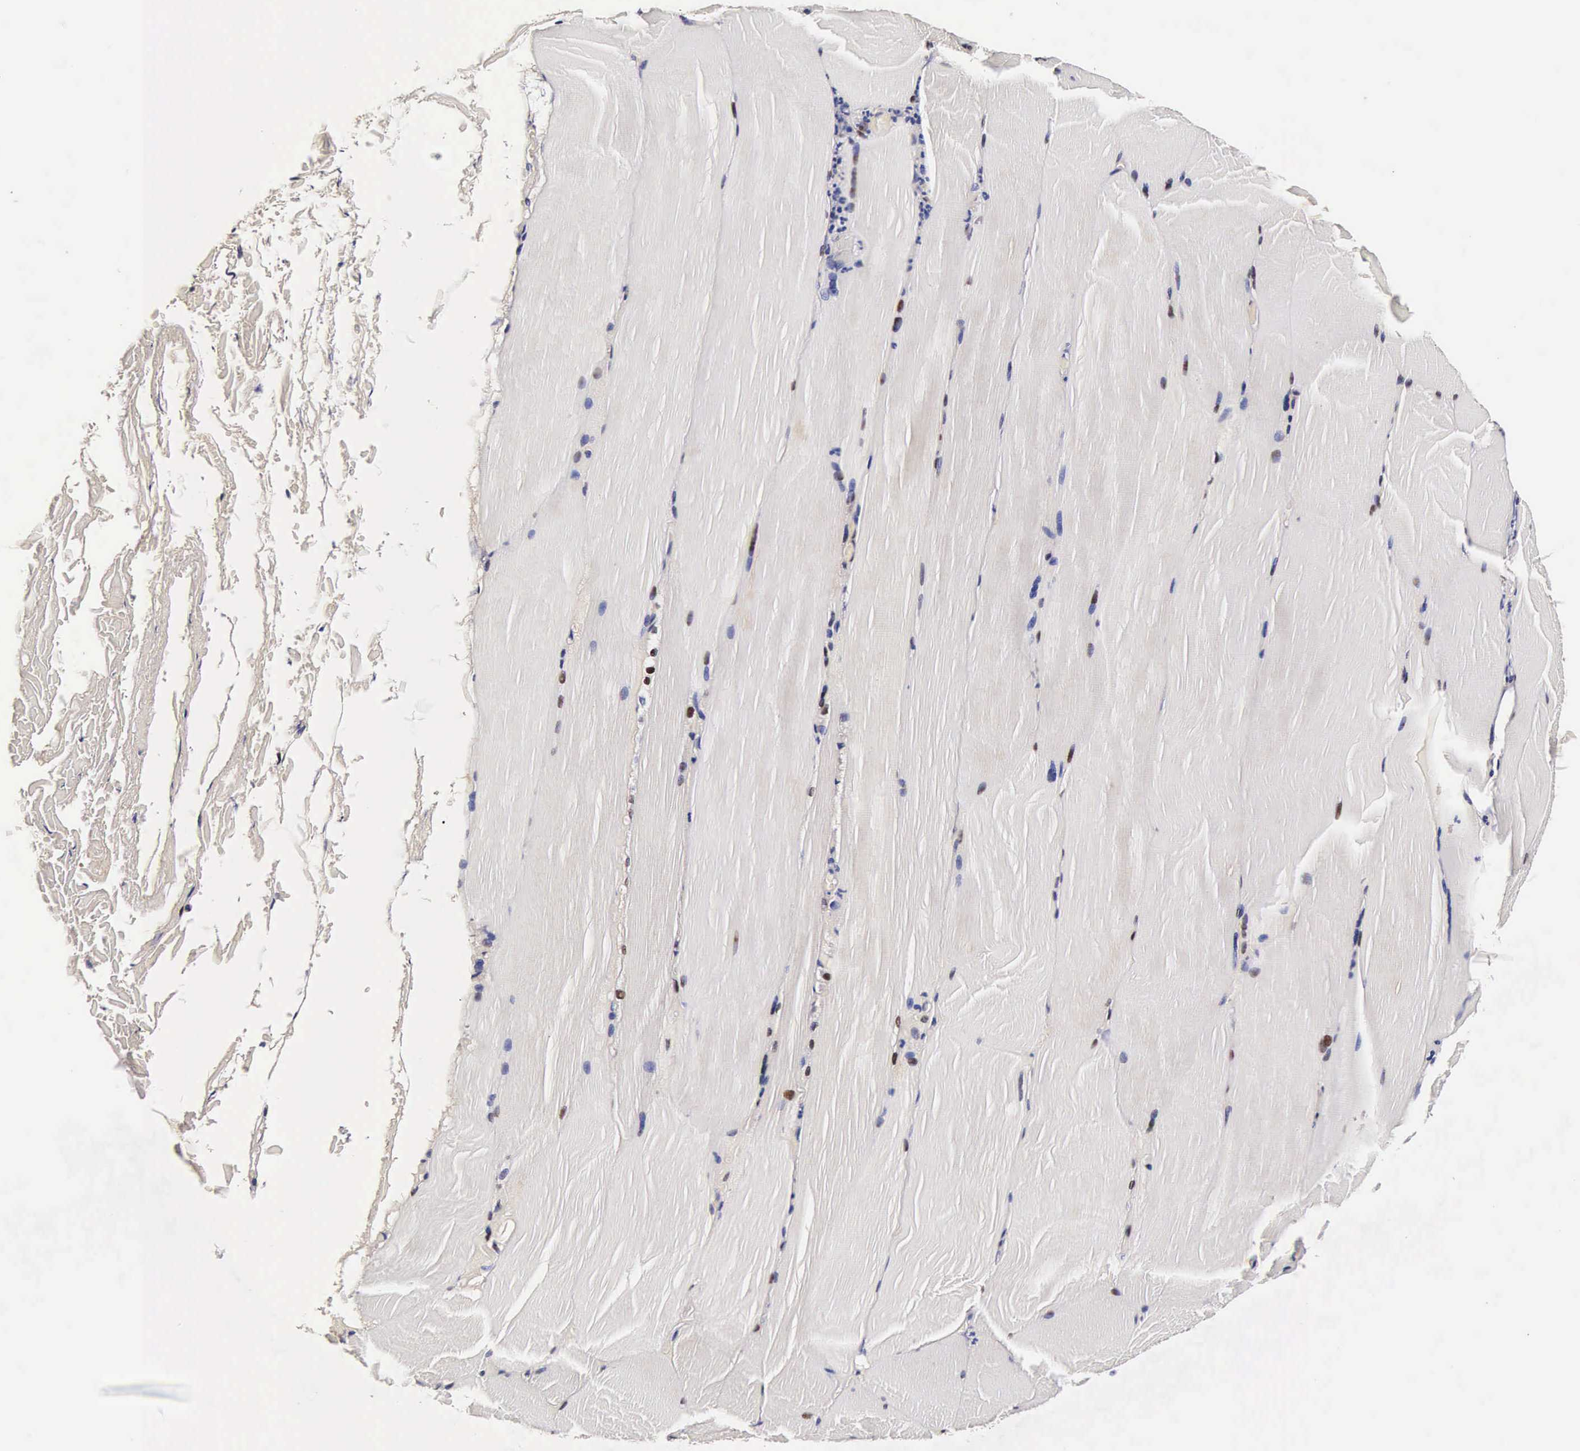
{"staining": {"intensity": "moderate", "quantity": "<25%", "location": "nuclear"}, "tissue": "skeletal muscle", "cell_type": "Myocytes", "image_type": "normal", "snomed": [{"axis": "morphology", "description": "Normal tissue, NOS"}, {"axis": "topography", "description": "Skeletal muscle"}], "caption": "Normal skeletal muscle was stained to show a protein in brown. There is low levels of moderate nuclear staining in about <25% of myocytes.", "gene": "BCL2L2", "patient": {"sex": "male", "age": 71}}